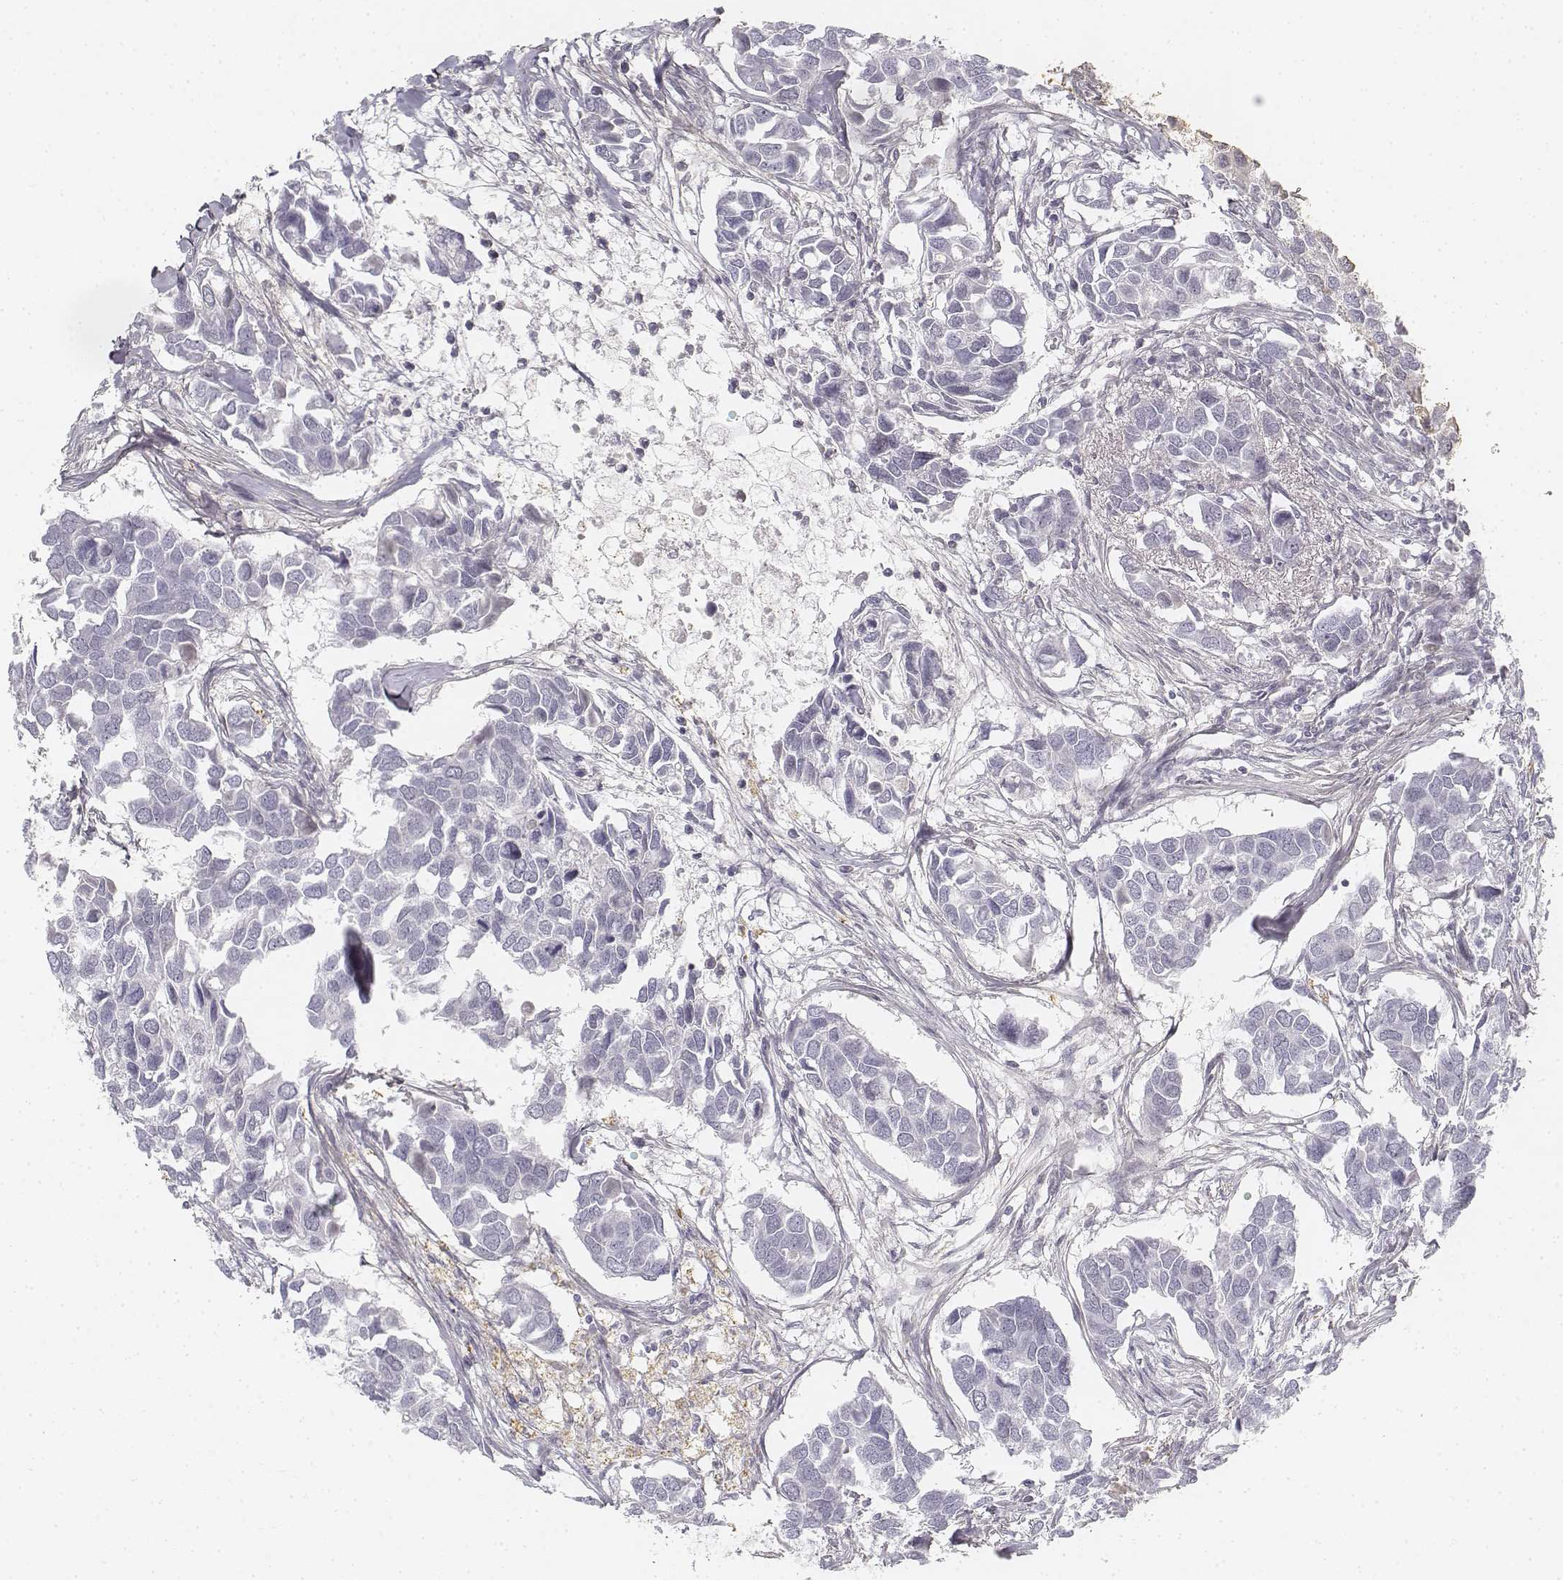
{"staining": {"intensity": "negative", "quantity": "none", "location": "none"}, "tissue": "breast cancer", "cell_type": "Tumor cells", "image_type": "cancer", "snomed": [{"axis": "morphology", "description": "Duct carcinoma"}, {"axis": "topography", "description": "Breast"}], "caption": "Breast cancer stained for a protein using immunohistochemistry shows no staining tumor cells.", "gene": "KRT84", "patient": {"sex": "female", "age": 83}}